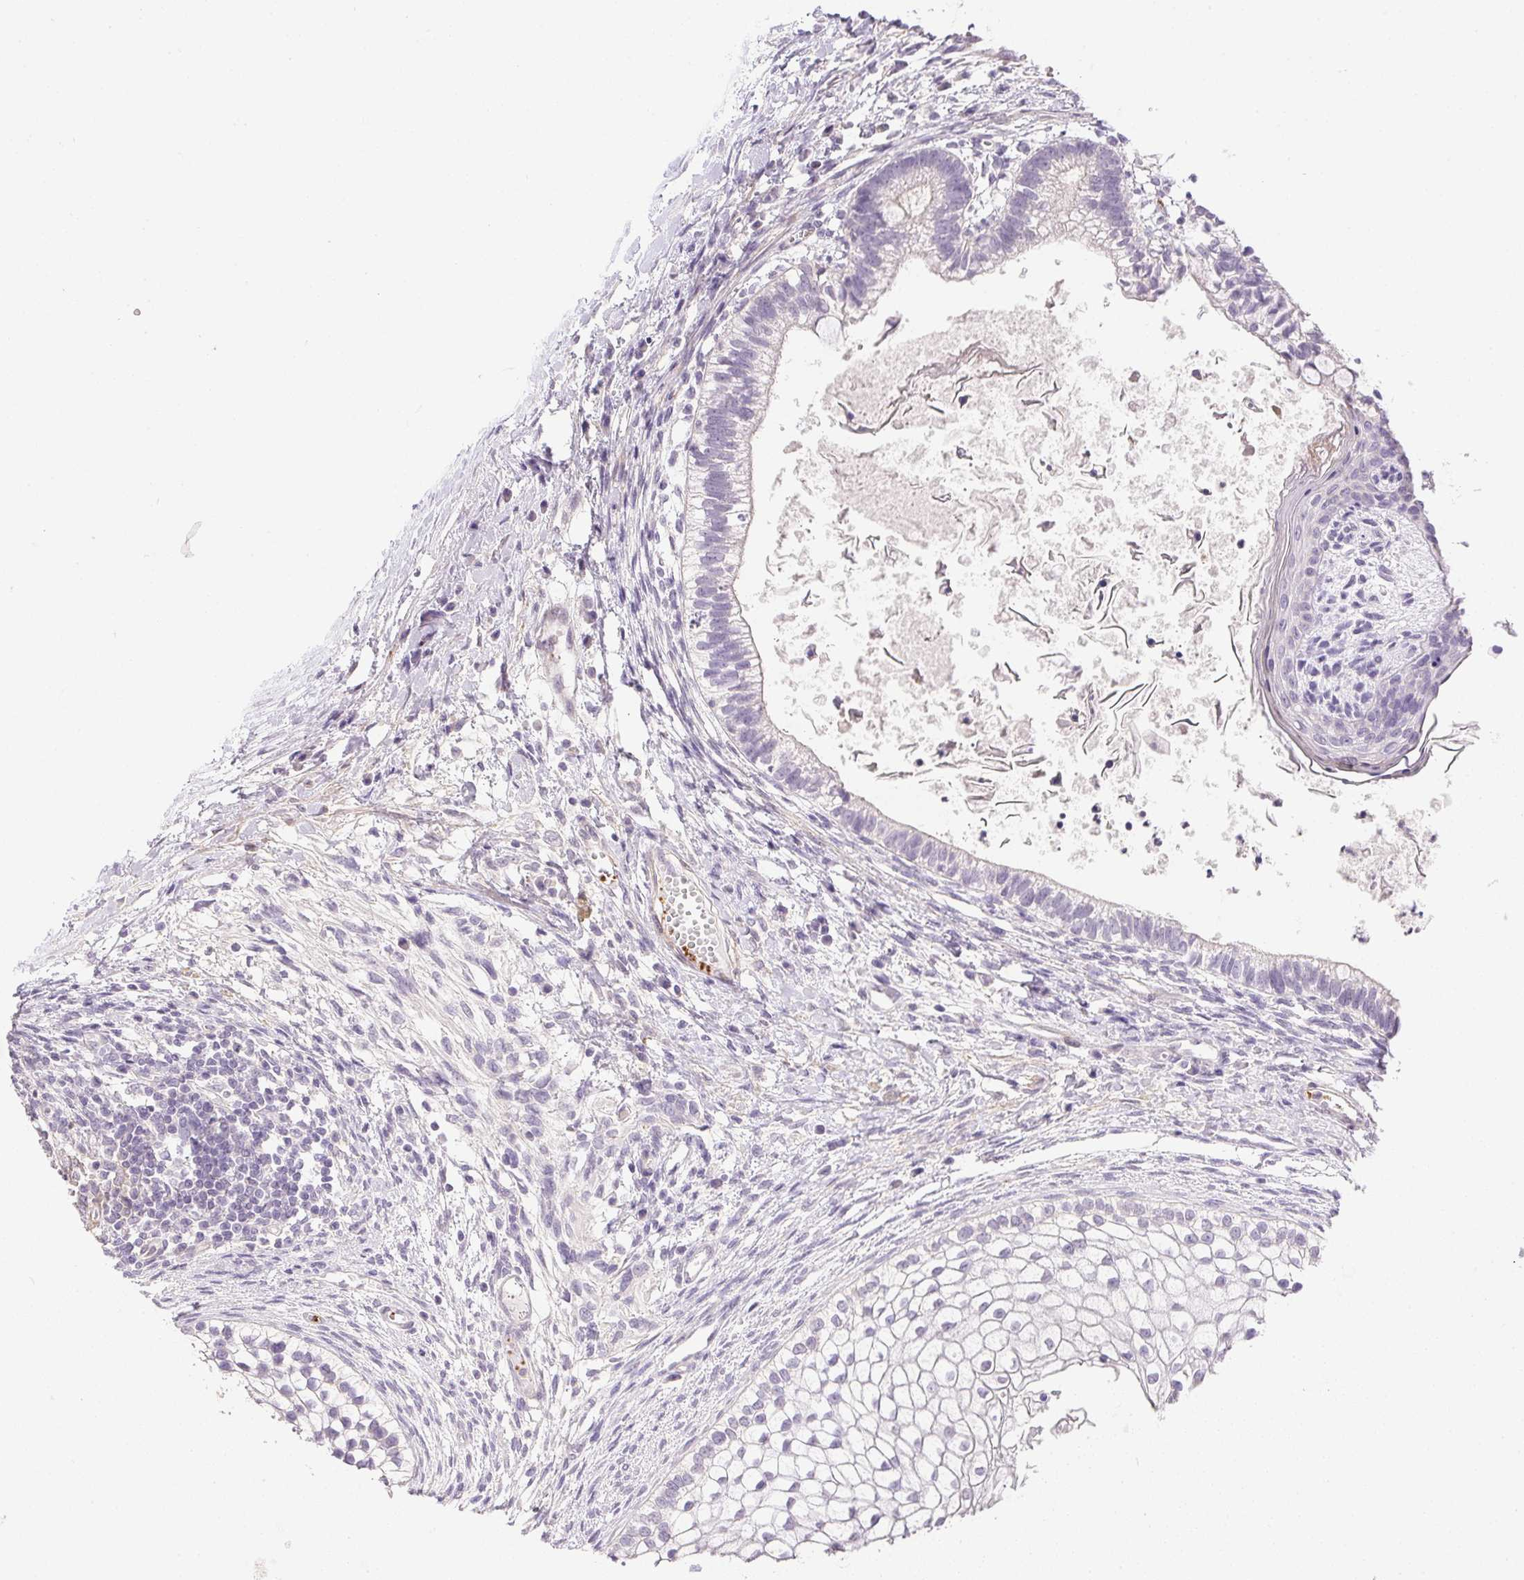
{"staining": {"intensity": "negative", "quantity": "none", "location": "none"}, "tissue": "testis cancer", "cell_type": "Tumor cells", "image_type": "cancer", "snomed": [{"axis": "morphology", "description": "Carcinoma, Embryonal, NOS"}, {"axis": "topography", "description": "Testis"}], "caption": "IHC of testis cancer demonstrates no positivity in tumor cells.", "gene": "PRL", "patient": {"sex": "male", "age": 37}}